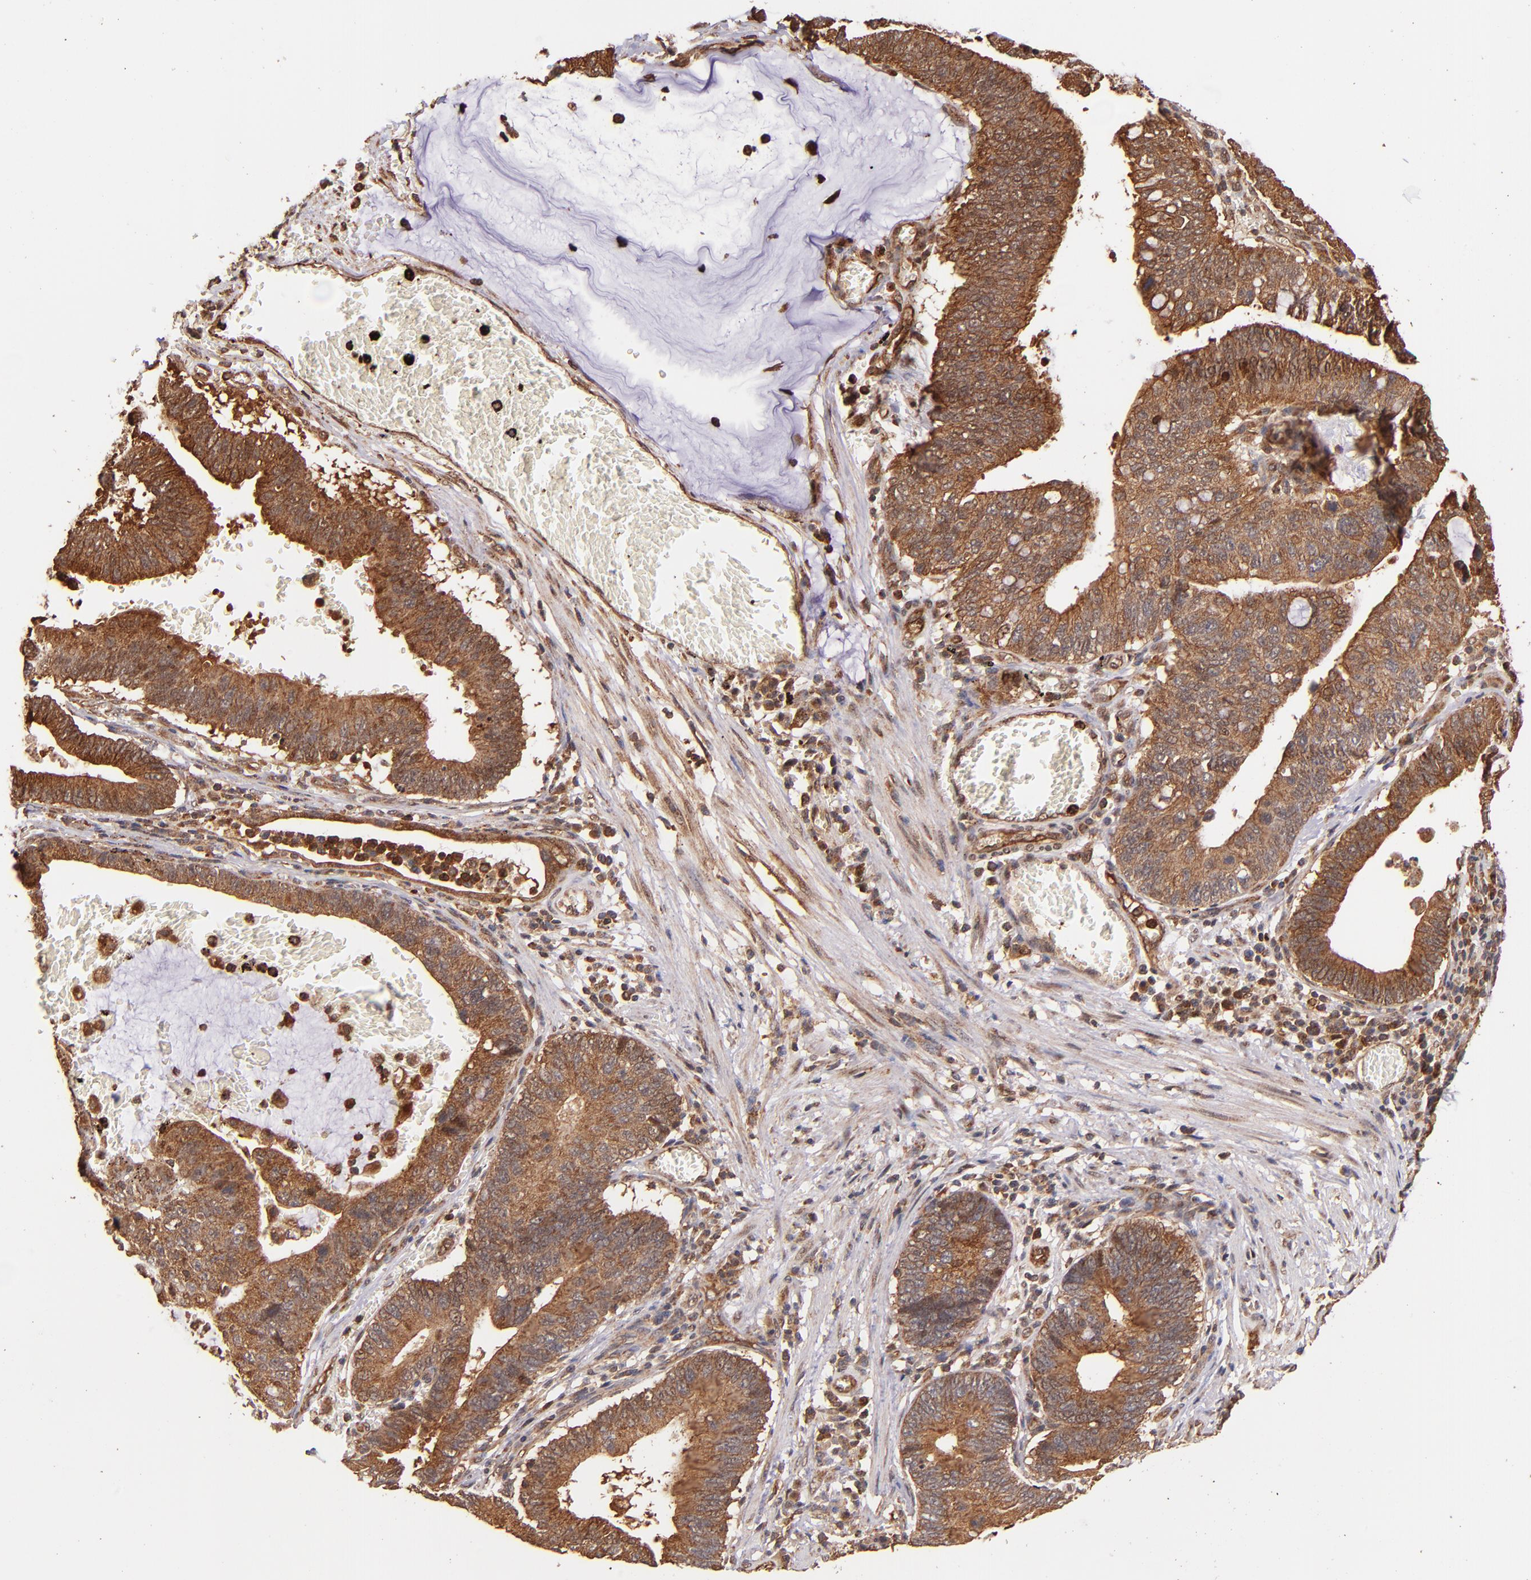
{"staining": {"intensity": "strong", "quantity": ">75%", "location": "cytoplasmic/membranous"}, "tissue": "stomach cancer", "cell_type": "Tumor cells", "image_type": "cancer", "snomed": [{"axis": "morphology", "description": "Adenocarcinoma, NOS"}, {"axis": "topography", "description": "Stomach"}, {"axis": "topography", "description": "Gastric cardia"}], "caption": "A high amount of strong cytoplasmic/membranous expression is identified in approximately >75% of tumor cells in adenocarcinoma (stomach) tissue.", "gene": "STX8", "patient": {"sex": "male", "age": 59}}